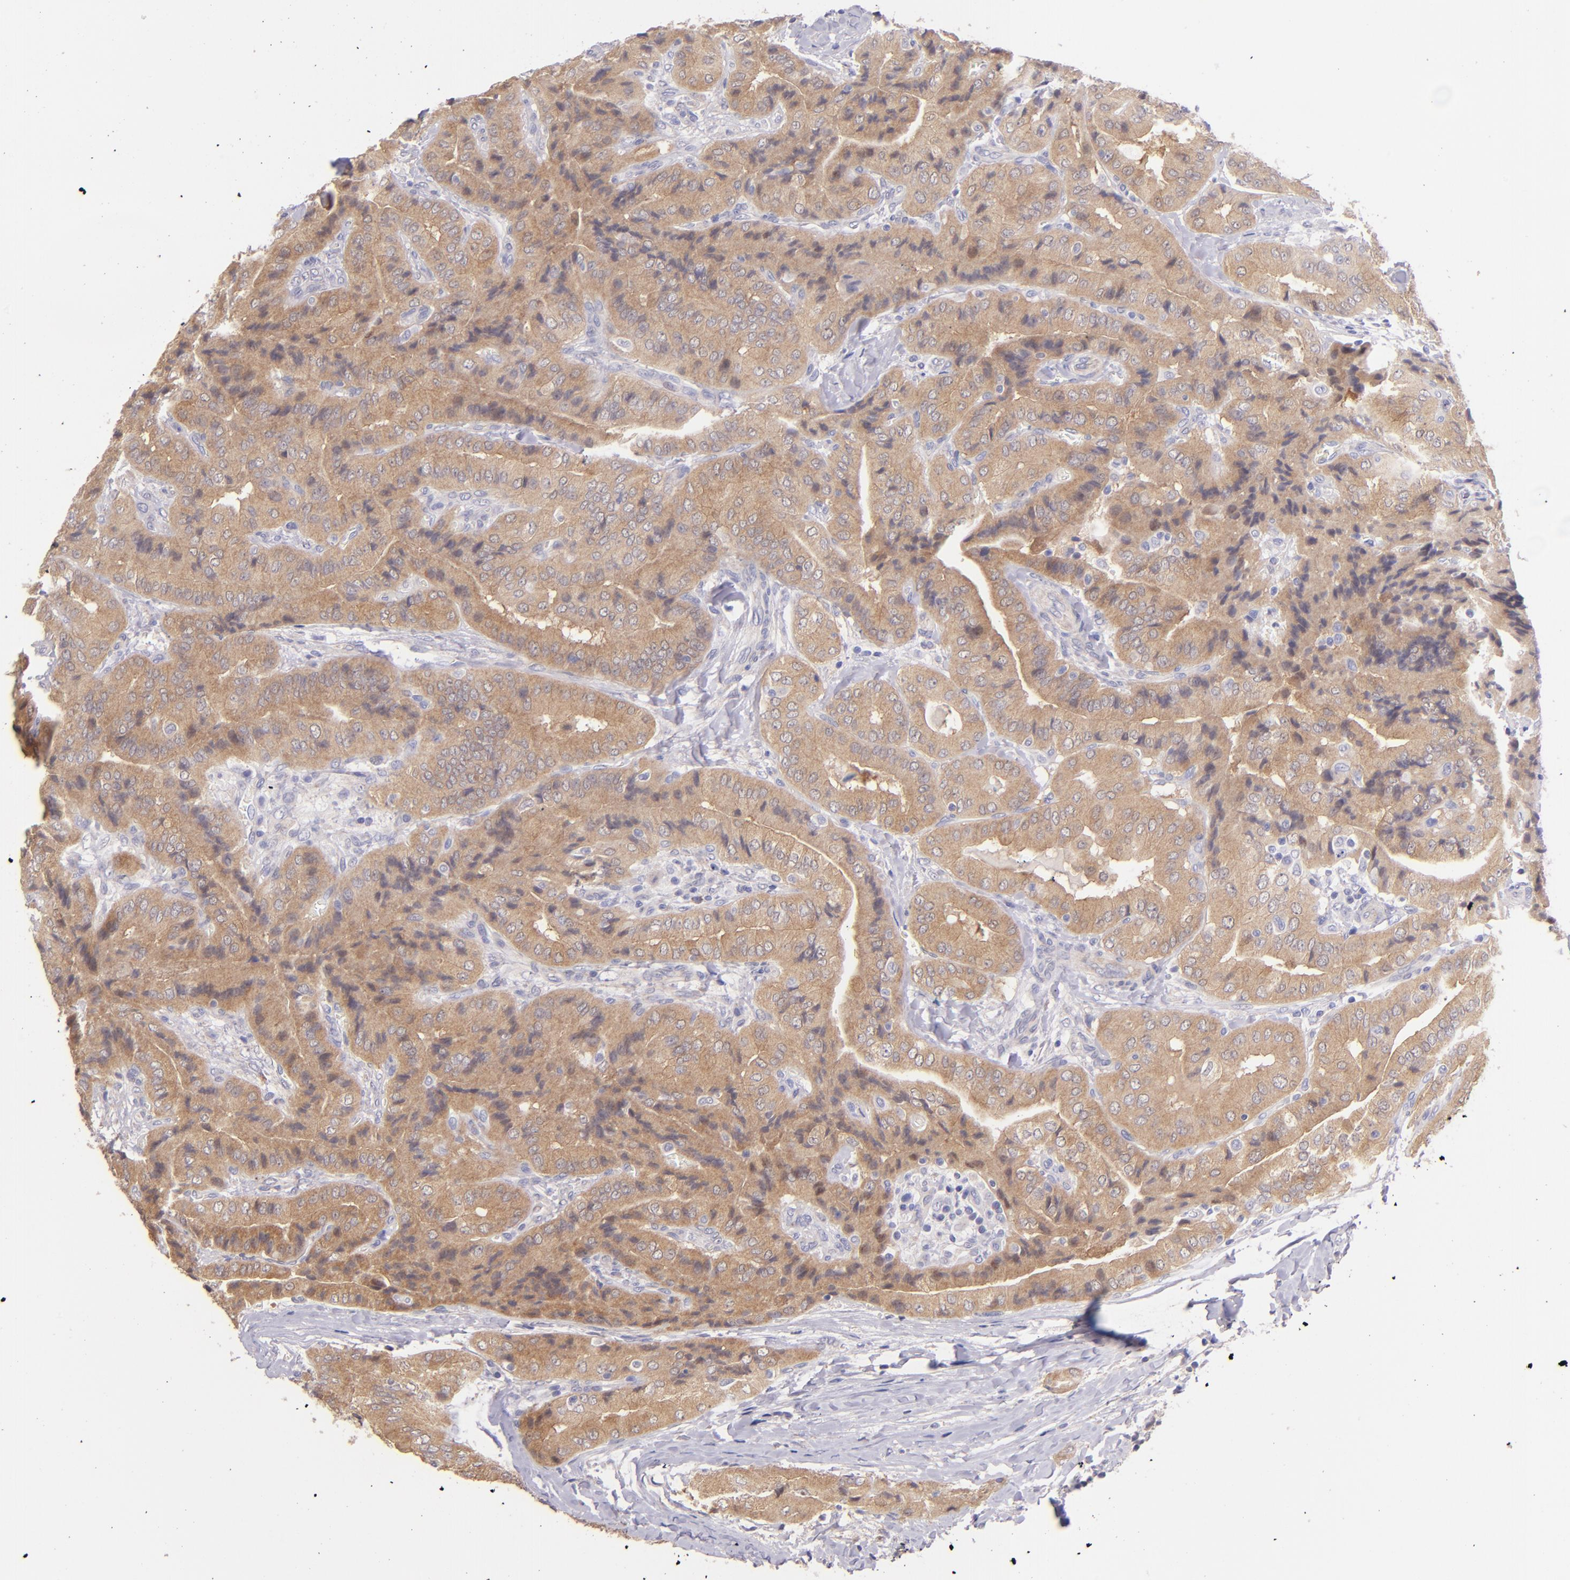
{"staining": {"intensity": "moderate", "quantity": ">75%", "location": "cytoplasmic/membranous"}, "tissue": "thyroid cancer", "cell_type": "Tumor cells", "image_type": "cancer", "snomed": [{"axis": "morphology", "description": "Papillary adenocarcinoma, NOS"}, {"axis": "topography", "description": "Thyroid gland"}], "caption": "Immunohistochemistry (IHC) image of neoplastic tissue: thyroid papillary adenocarcinoma stained using IHC displays medium levels of moderate protein expression localized specifically in the cytoplasmic/membranous of tumor cells, appearing as a cytoplasmic/membranous brown color.", "gene": "SH2D4A", "patient": {"sex": "female", "age": 71}}